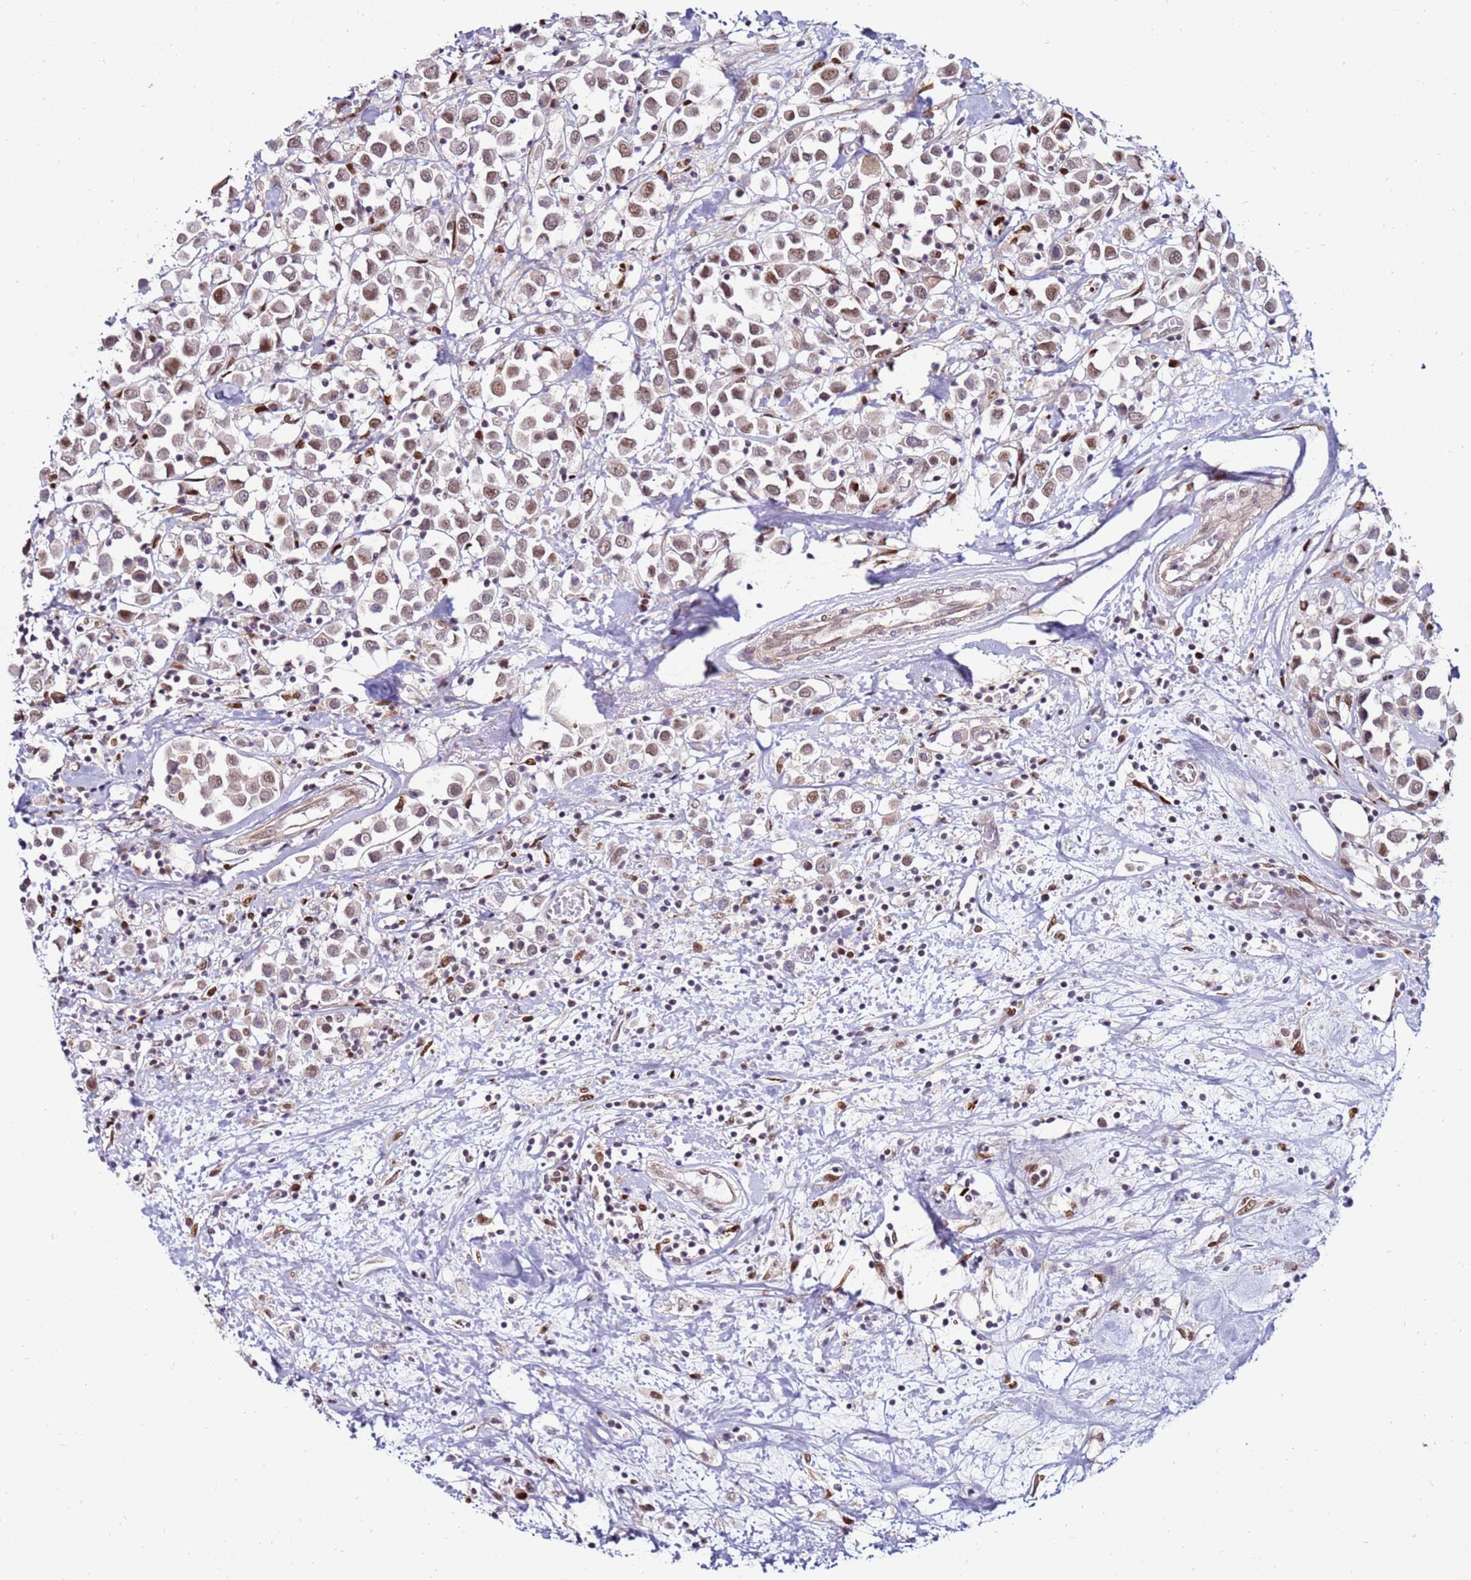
{"staining": {"intensity": "weak", "quantity": ">75%", "location": "nuclear"}, "tissue": "breast cancer", "cell_type": "Tumor cells", "image_type": "cancer", "snomed": [{"axis": "morphology", "description": "Duct carcinoma"}, {"axis": "topography", "description": "Breast"}], "caption": "Approximately >75% of tumor cells in human breast intraductal carcinoma exhibit weak nuclear protein staining as visualized by brown immunohistochemical staining.", "gene": "KPNA4", "patient": {"sex": "female", "age": 61}}